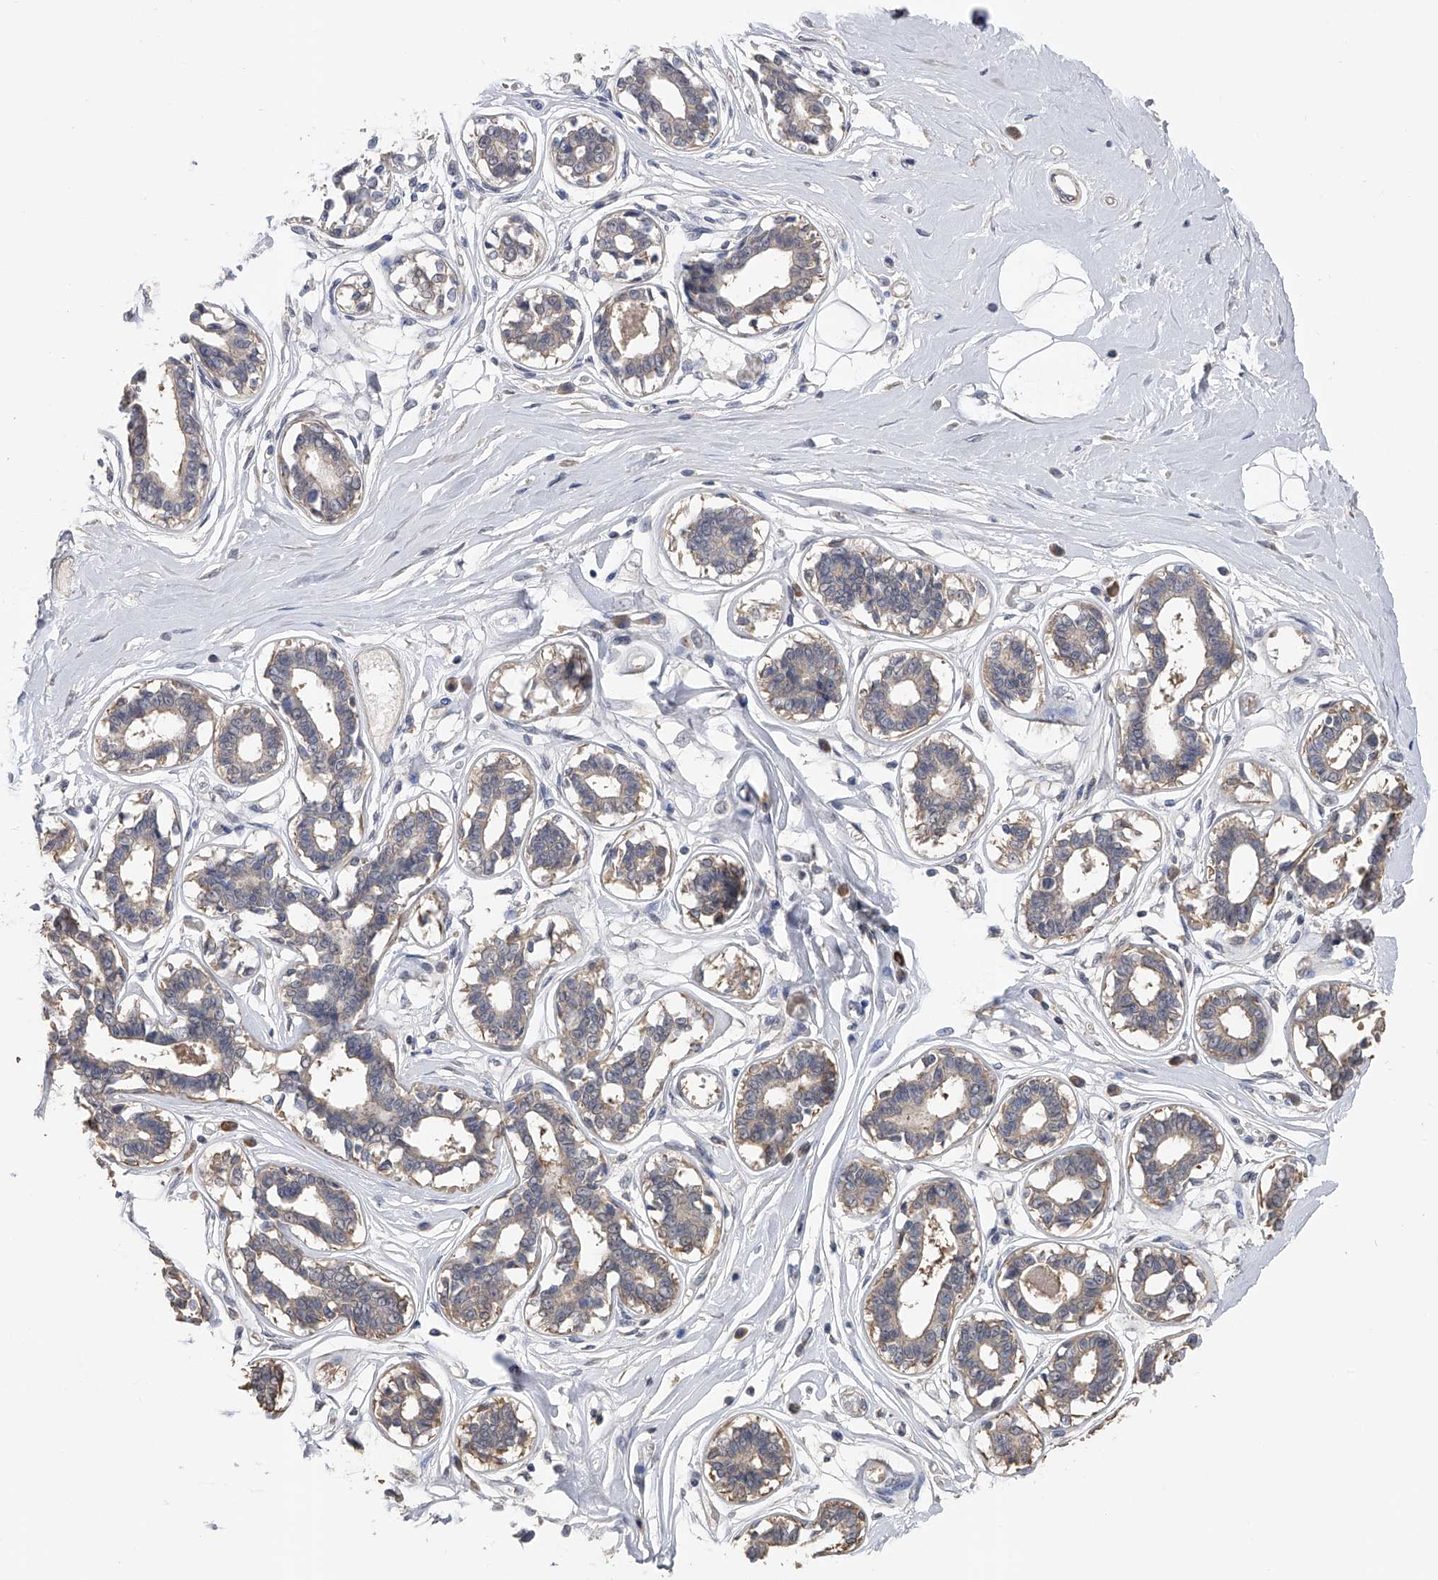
{"staining": {"intensity": "negative", "quantity": "none", "location": "none"}, "tissue": "breast", "cell_type": "Adipocytes", "image_type": "normal", "snomed": [{"axis": "morphology", "description": "Normal tissue, NOS"}, {"axis": "topography", "description": "Breast"}], "caption": "DAB immunohistochemical staining of benign human breast exhibits no significant staining in adipocytes.", "gene": "CFAP298", "patient": {"sex": "female", "age": 45}}